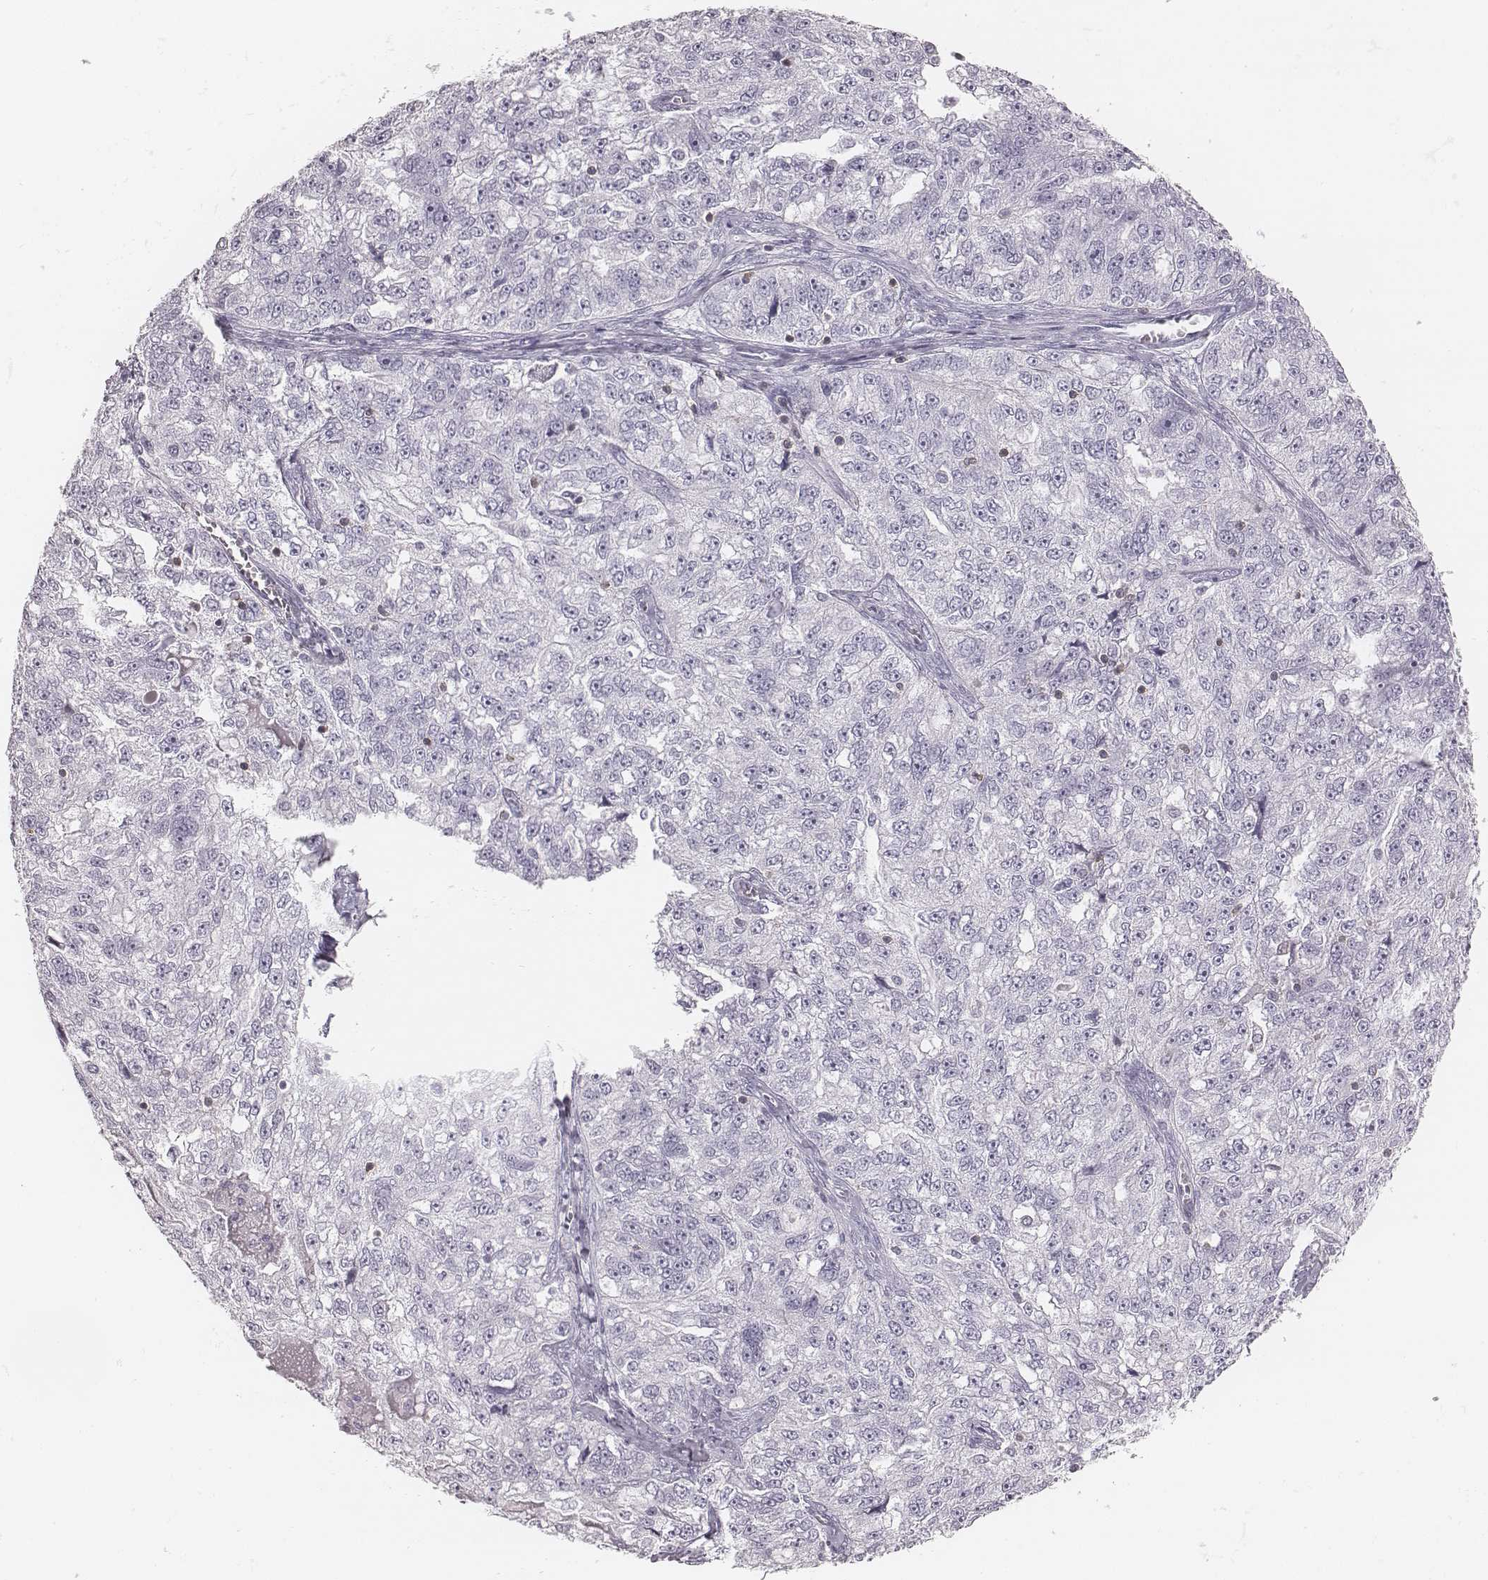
{"staining": {"intensity": "negative", "quantity": "none", "location": "none"}, "tissue": "ovarian cancer", "cell_type": "Tumor cells", "image_type": "cancer", "snomed": [{"axis": "morphology", "description": "Cystadenocarcinoma, serous, NOS"}, {"axis": "topography", "description": "Ovary"}], "caption": "DAB (3,3'-diaminobenzidine) immunohistochemical staining of serous cystadenocarcinoma (ovarian) shows no significant expression in tumor cells.", "gene": "ZNF365", "patient": {"sex": "female", "age": 51}}